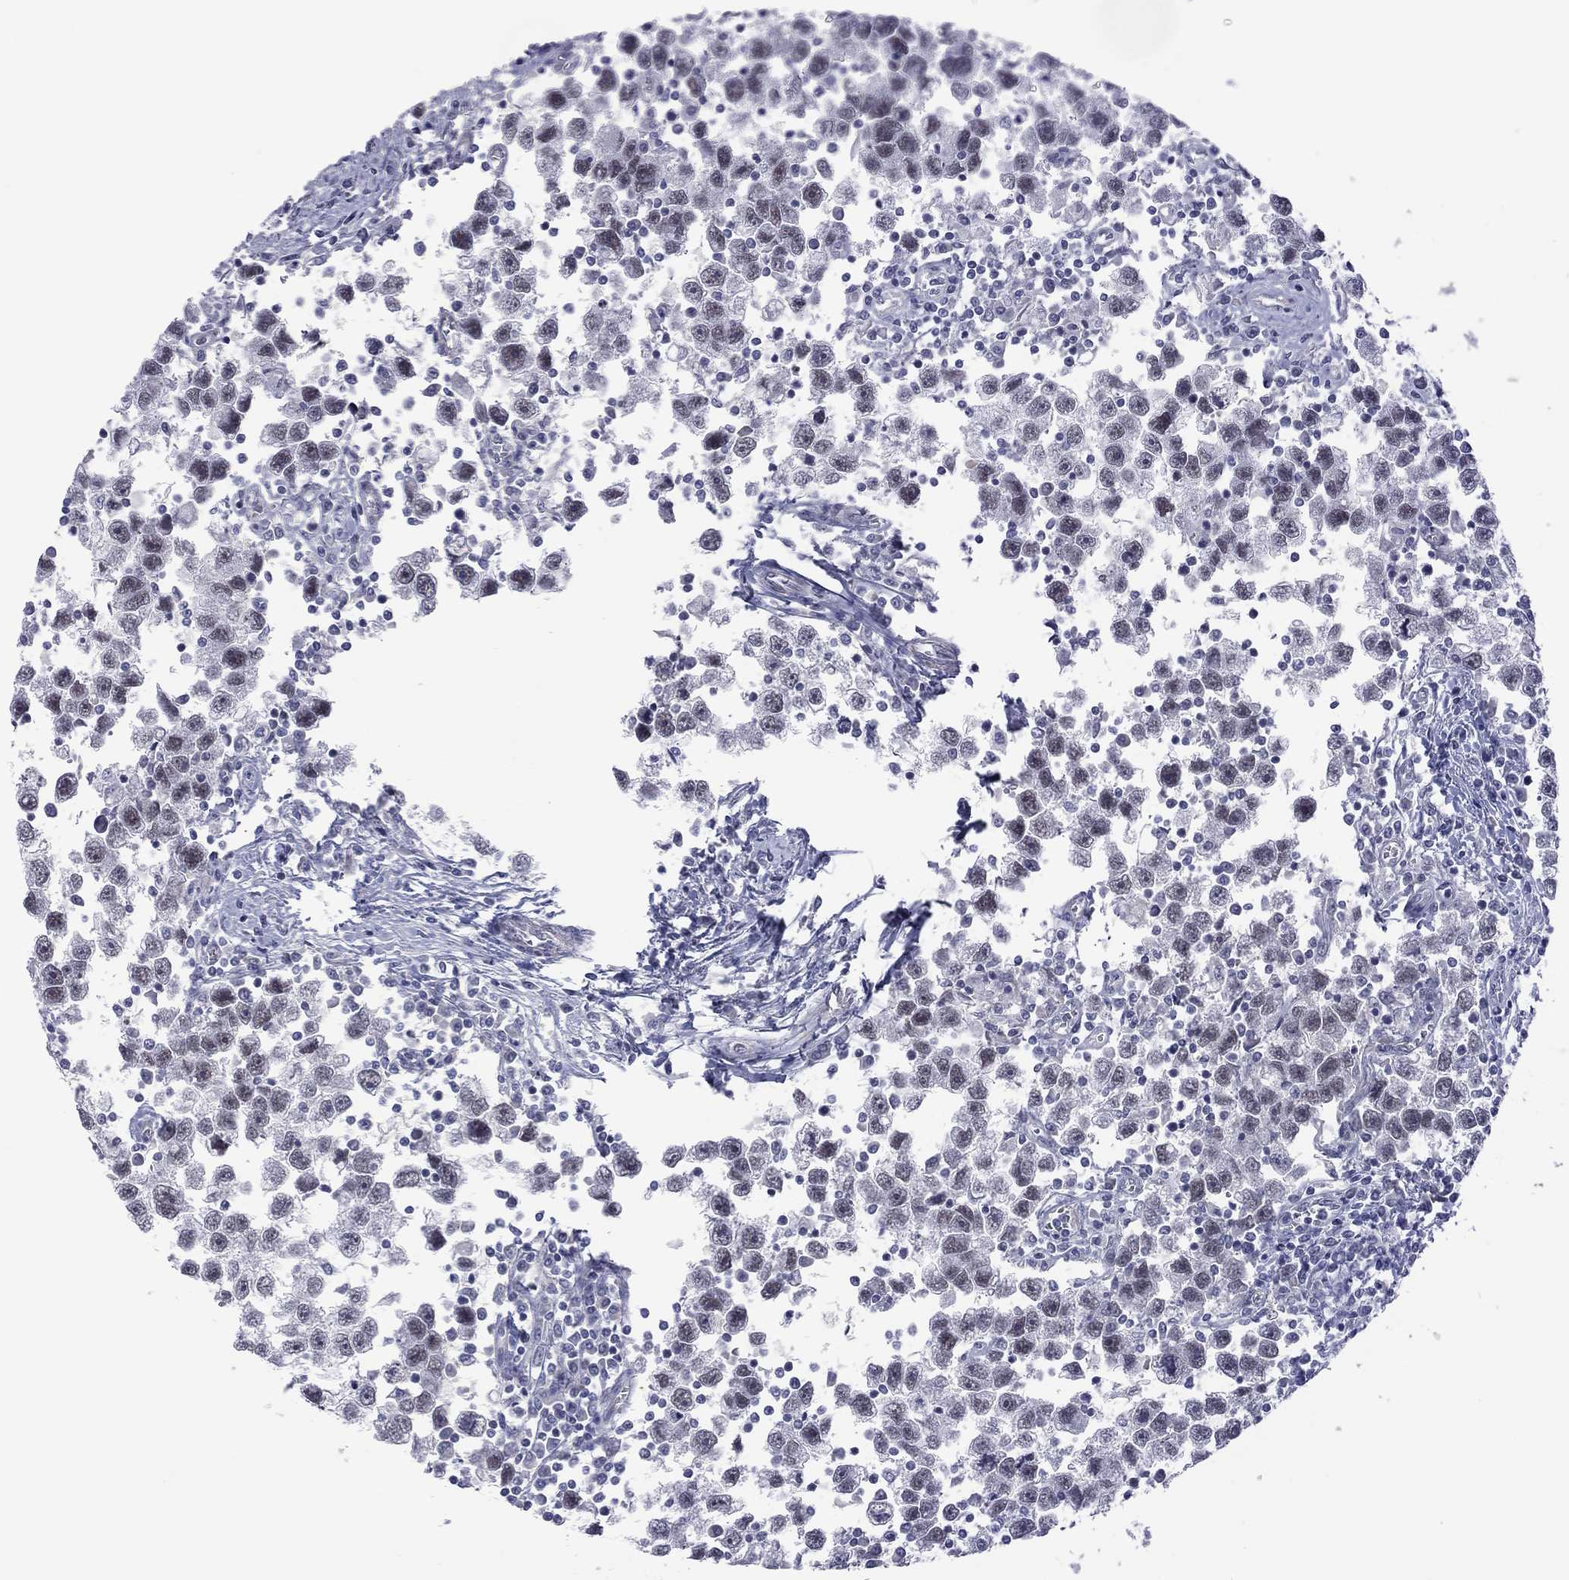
{"staining": {"intensity": "weak", "quantity": "<25%", "location": "nuclear"}, "tissue": "testis cancer", "cell_type": "Tumor cells", "image_type": "cancer", "snomed": [{"axis": "morphology", "description": "Seminoma, NOS"}, {"axis": "topography", "description": "Testis"}], "caption": "This is an immunohistochemistry (IHC) micrograph of testis cancer. There is no expression in tumor cells.", "gene": "POU5F2", "patient": {"sex": "male", "age": 30}}